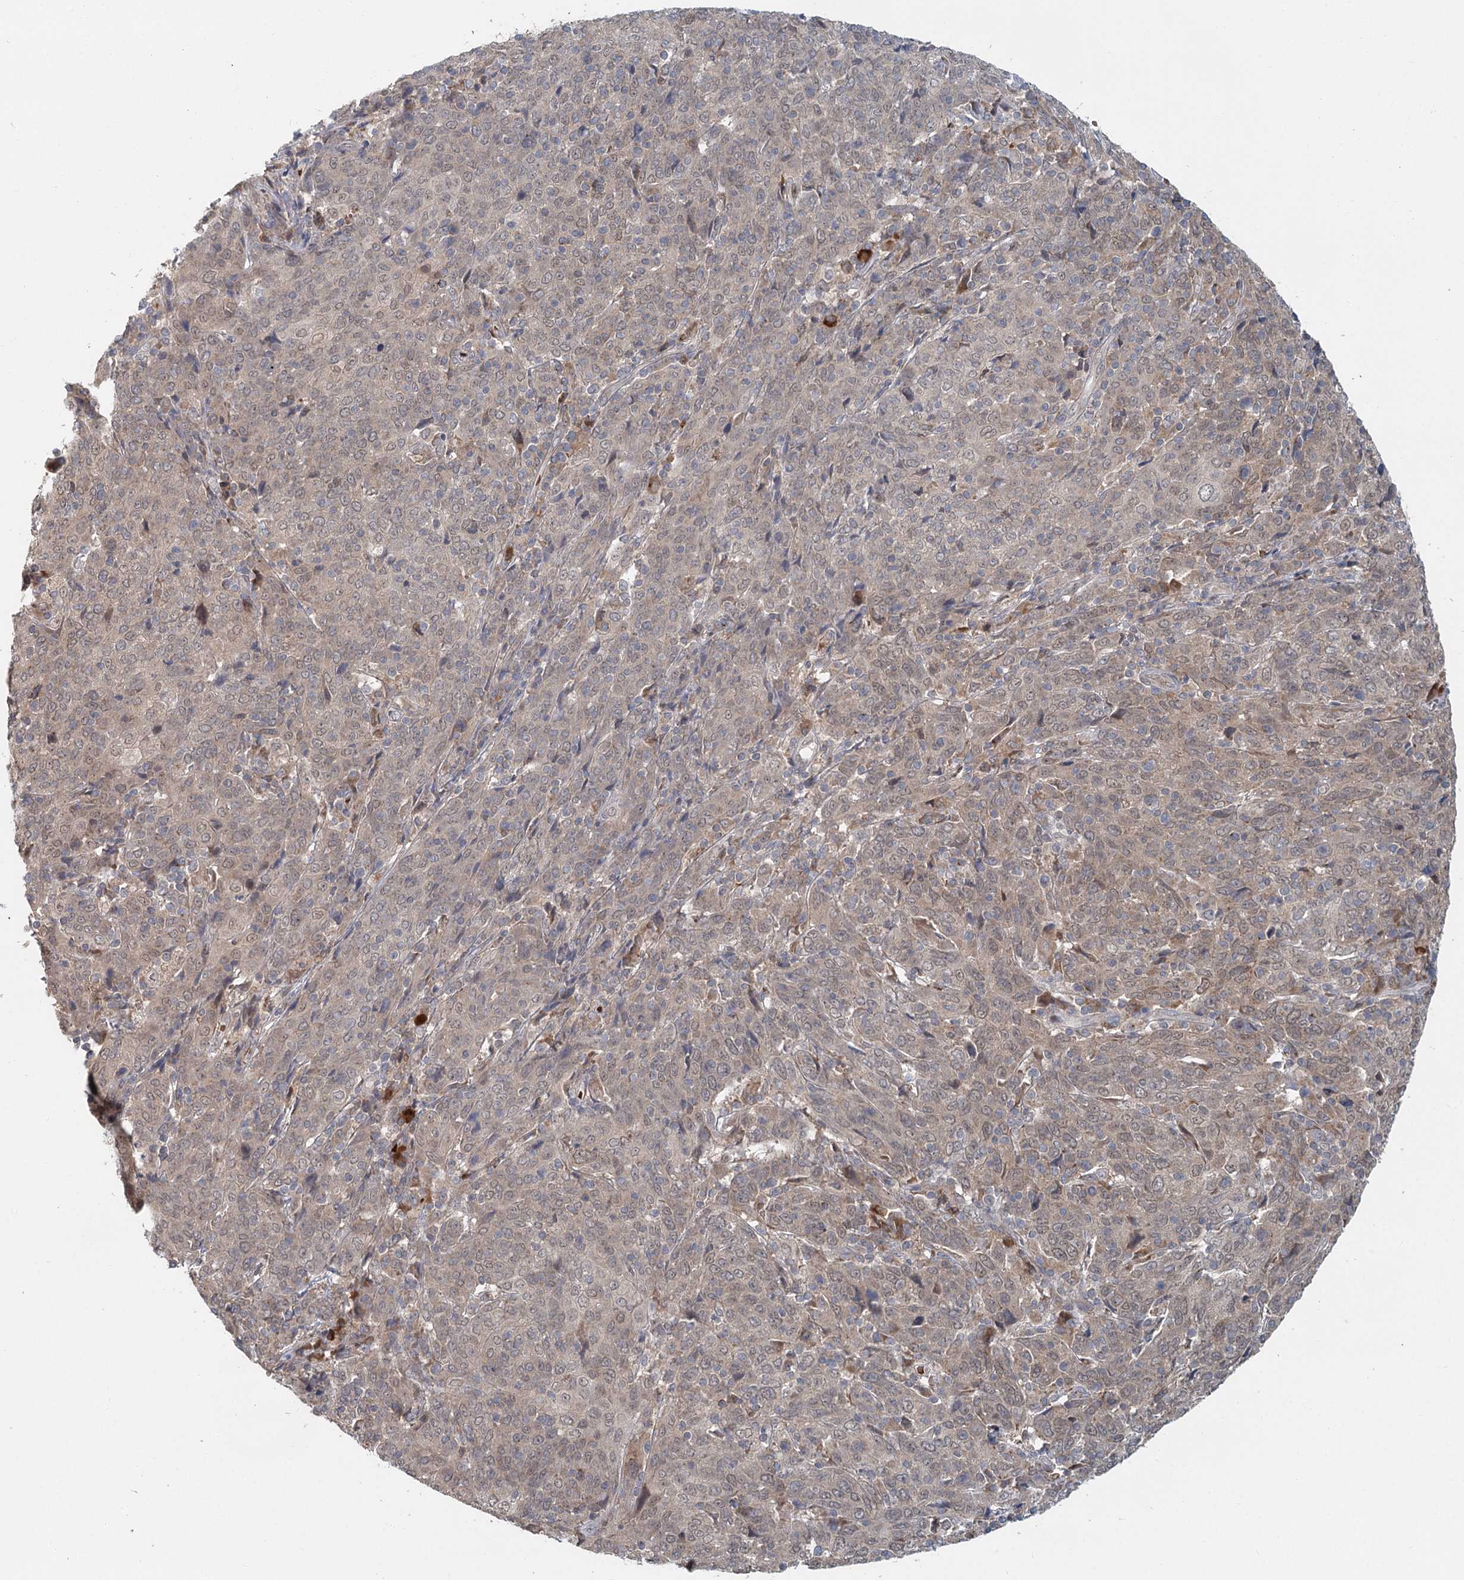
{"staining": {"intensity": "weak", "quantity": ">75%", "location": "cytoplasmic/membranous"}, "tissue": "cervical cancer", "cell_type": "Tumor cells", "image_type": "cancer", "snomed": [{"axis": "morphology", "description": "Squamous cell carcinoma, NOS"}, {"axis": "topography", "description": "Cervix"}], "caption": "Protein staining reveals weak cytoplasmic/membranous positivity in about >75% of tumor cells in cervical cancer (squamous cell carcinoma).", "gene": "ADK", "patient": {"sex": "female", "age": 67}}